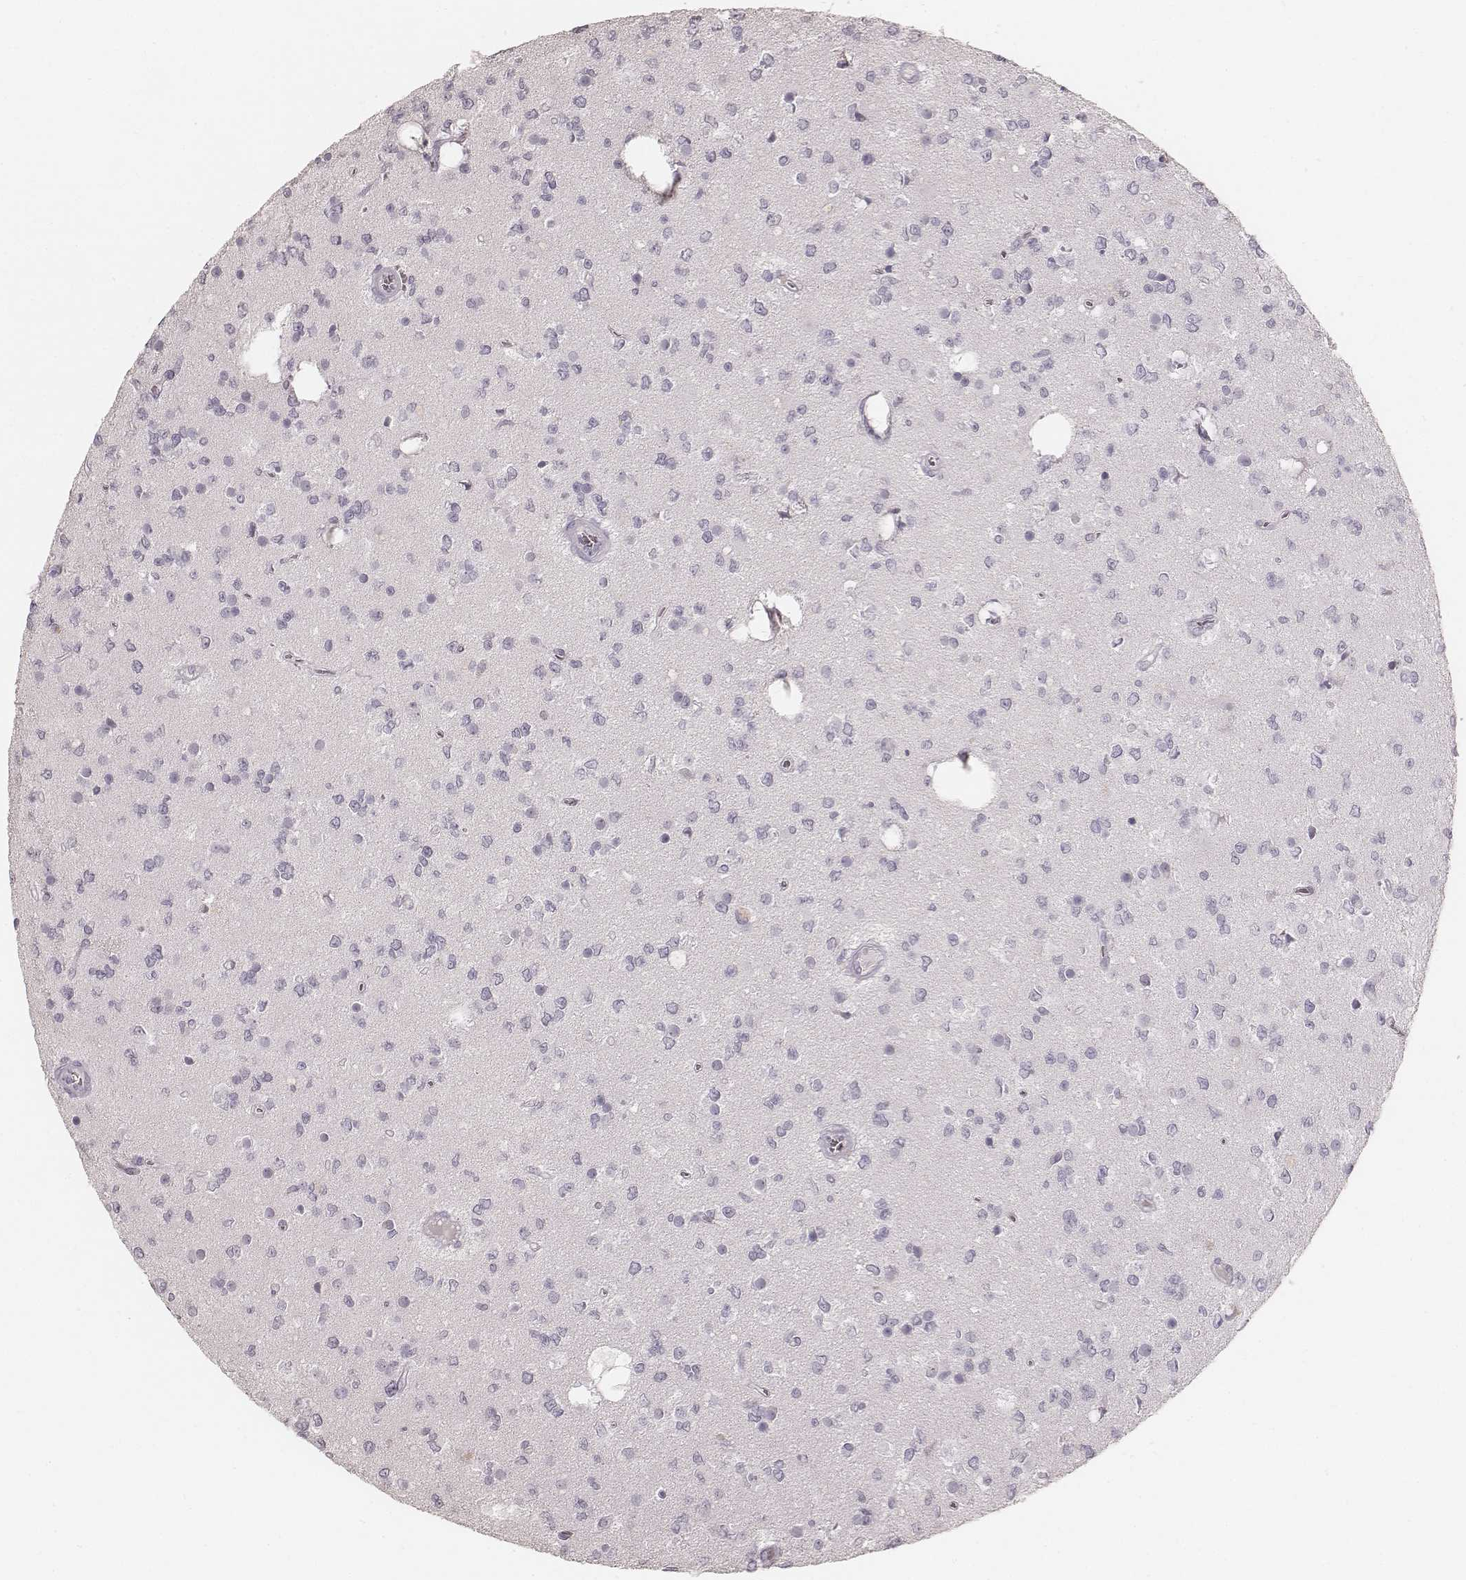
{"staining": {"intensity": "negative", "quantity": "none", "location": "none"}, "tissue": "glioma", "cell_type": "Tumor cells", "image_type": "cancer", "snomed": [{"axis": "morphology", "description": "Glioma, malignant, Low grade"}, {"axis": "topography", "description": "Brain"}], "caption": "Glioma was stained to show a protein in brown. There is no significant staining in tumor cells. The staining was performed using DAB to visualize the protein expression in brown, while the nuclei were stained in blue with hematoxylin (Magnification: 20x).", "gene": "KRT26", "patient": {"sex": "female", "age": 45}}